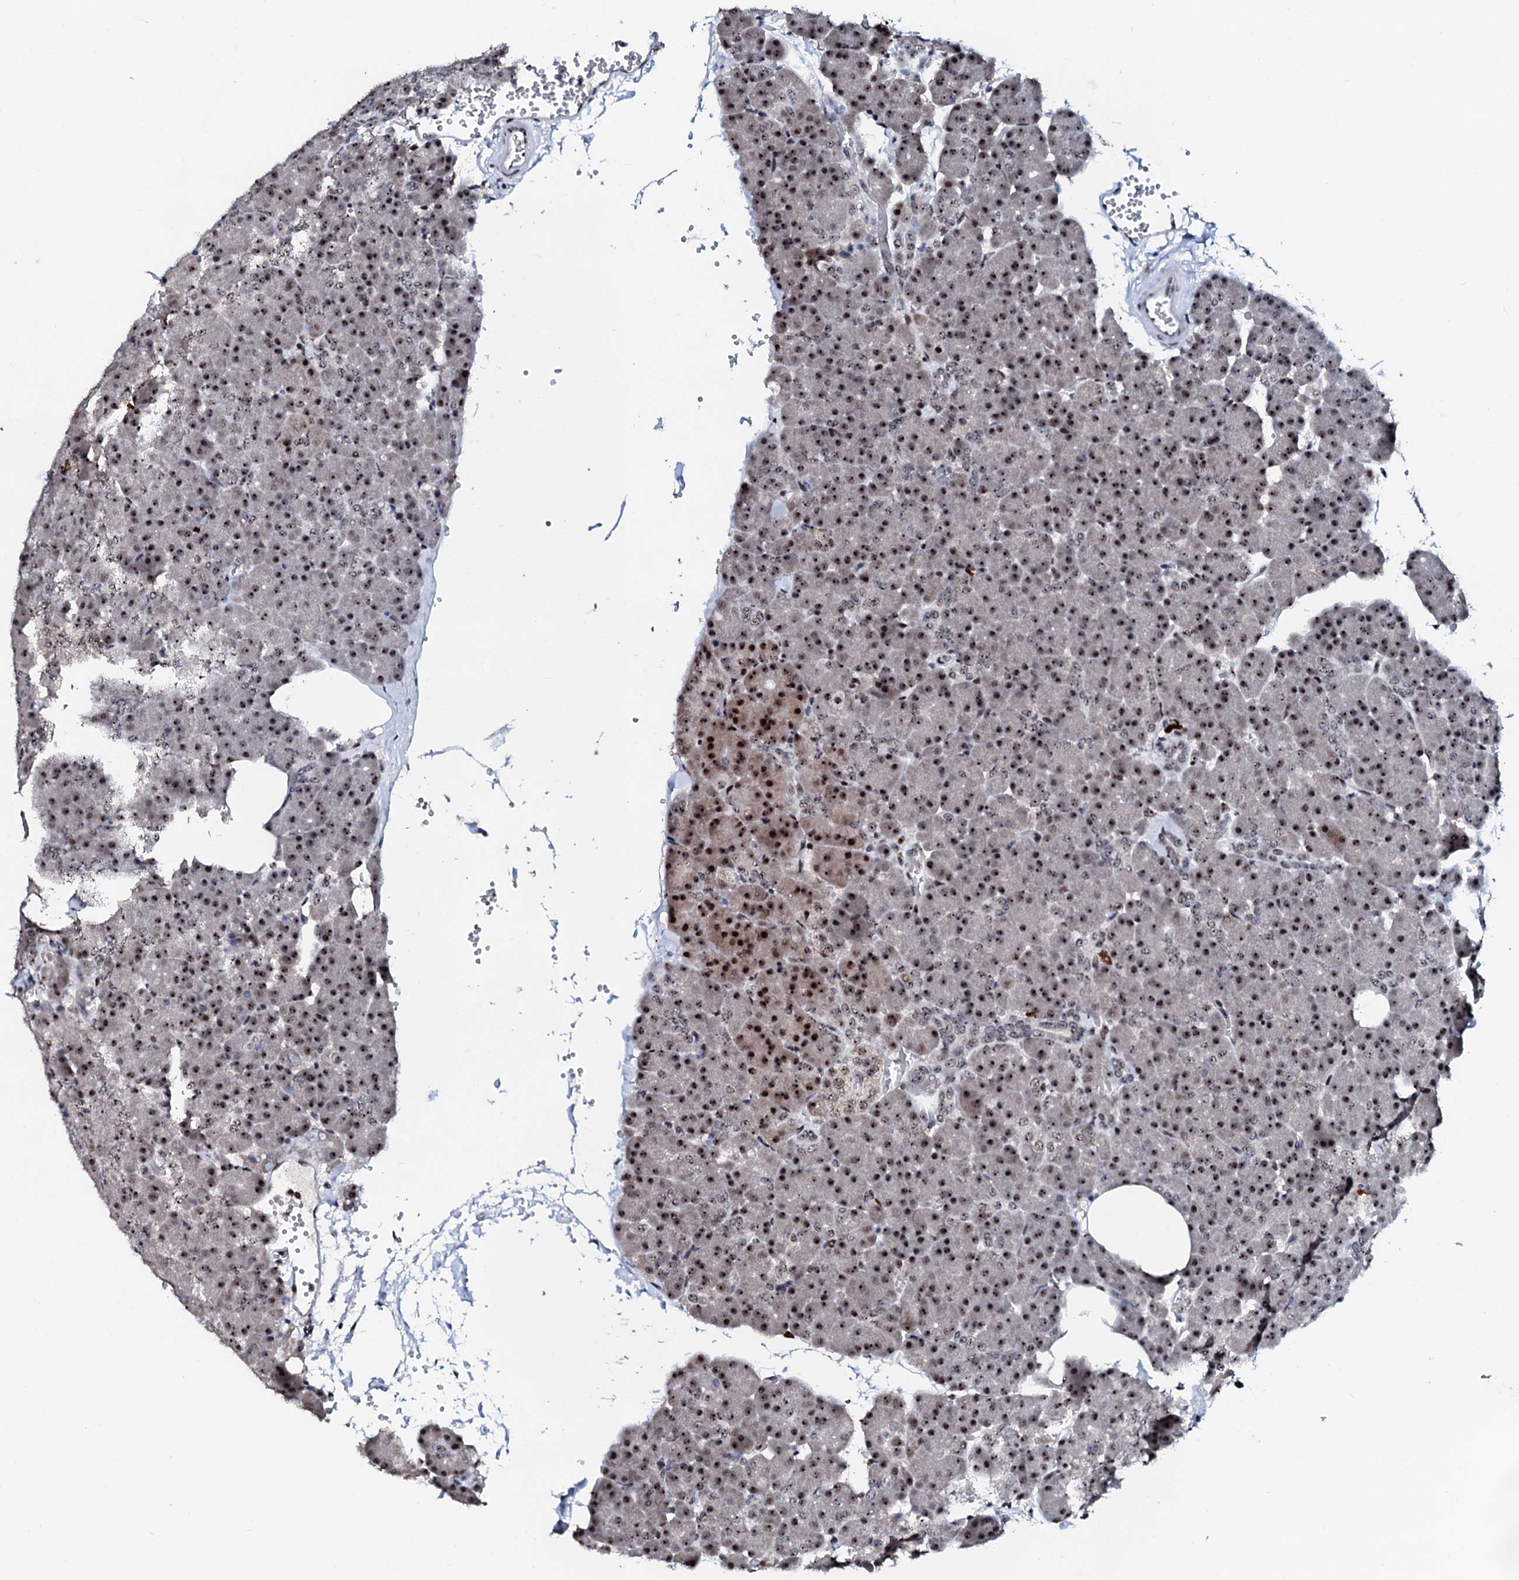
{"staining": {"intensity": "moderate", "quantity": "25%-75%", "location": "nuclear"}, "tissue": "pancreas", "cell_type": "Exocrine glandular cells", "image_type": "normal", "snomed": [{"axis": "morphology", "description": "Normal tissue, NOS"}, {"axis": "morphology", "description": "Carcinoid, malignant, NOS"}, {"axis": "topography", "description": "Pancreas"}], "caption": "A micrograph of pancreas stained for a protein shows moderate nuclear brown staining in exocrine glandular cells. The protein of interest is stained brown, and the nuclei are stained in blue (DAB (3,3'-diaminobenzidine) IHC with brightfield microscopy, high magnification).", "gene": "NEUROG3", "patient": {"sex": "female", "age": 35}}